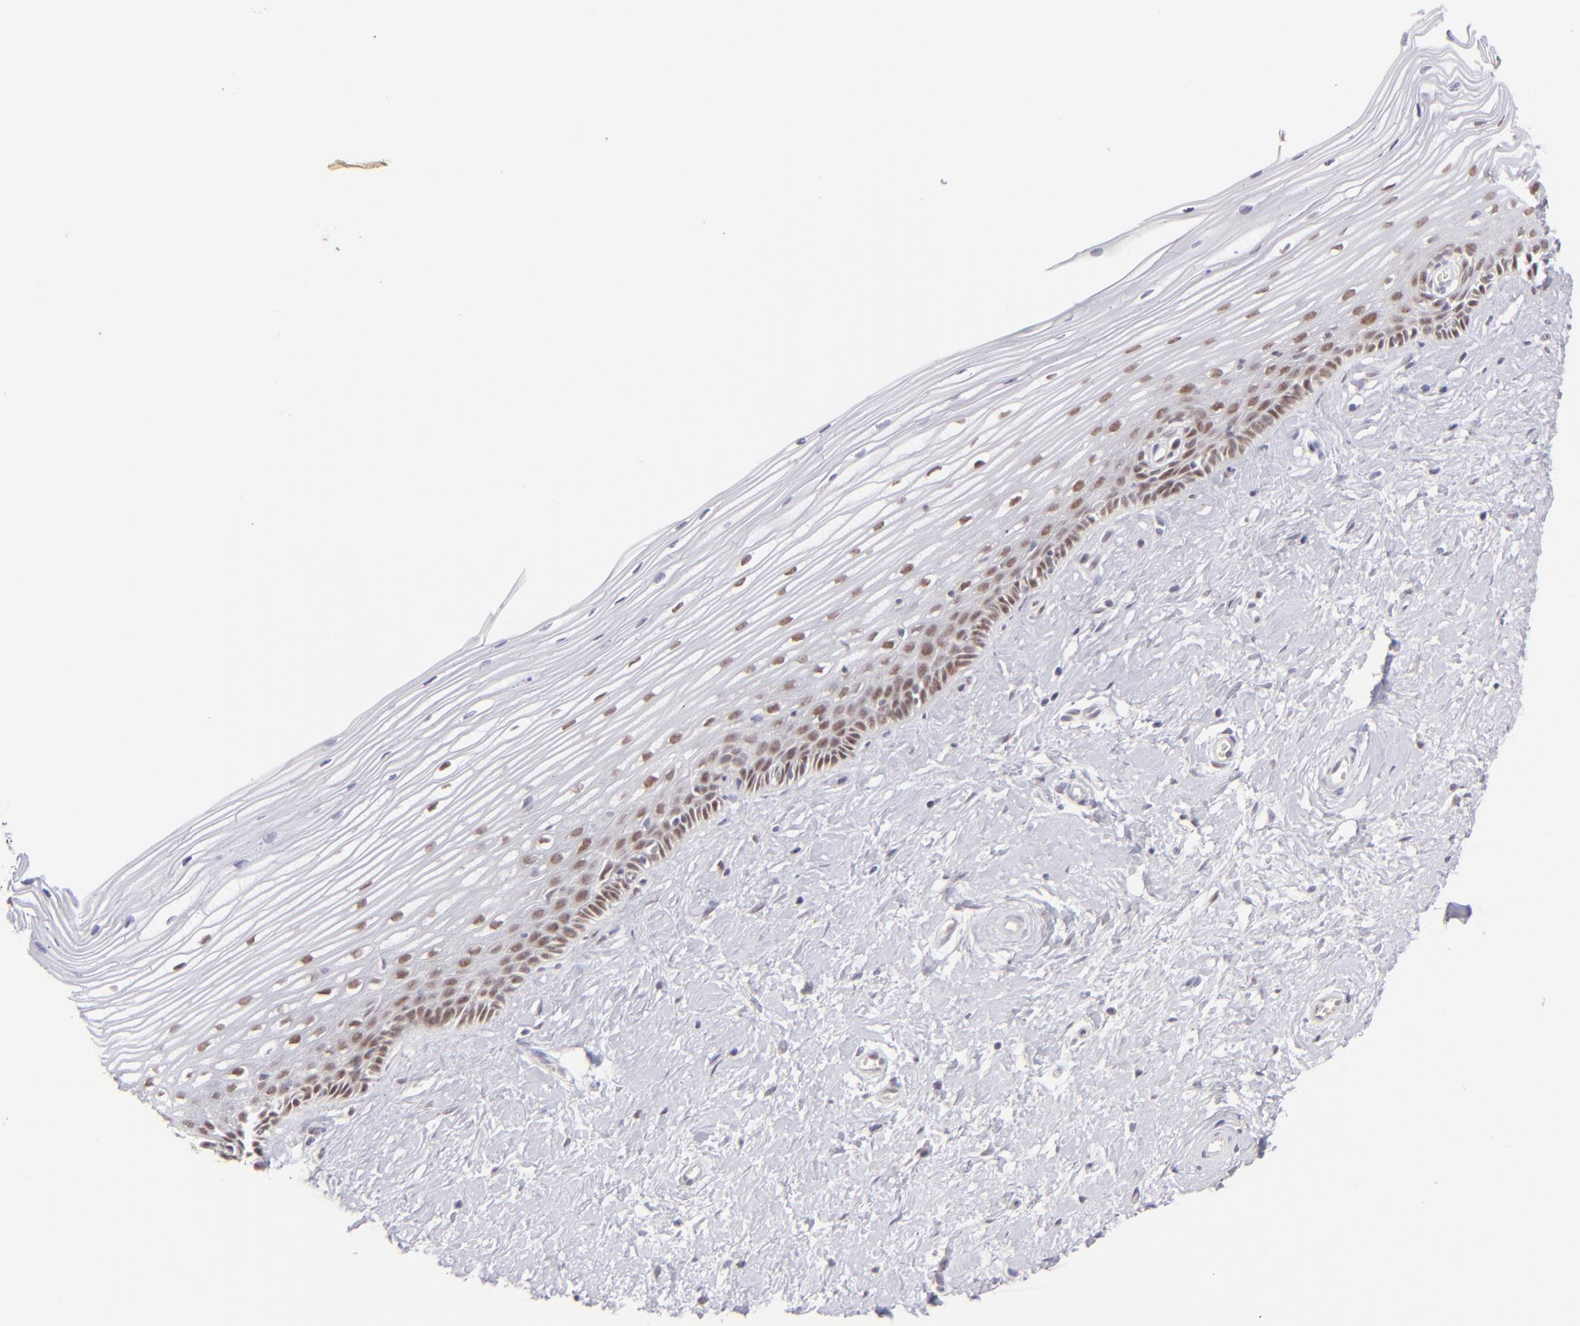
{"staining": {"intensity": "moderate", "quantity": ">75%", "location": "nuclear"}, "tissue": "cervix", "cell_type": "Glandular cells", "image_type": "normal", "snomed": [{"axis": "morphology", "description": "Normal tissue, NOS"}, {"axis": "topography", "description": "Cervix"}], "caption": "Glandular cells demonstrate medium levels of moderate nuclear expression in approximately >75% of cells in unremarkable cervix.", "gene": "POU2F1", "patient": {"sex": "female", "age": 40}}